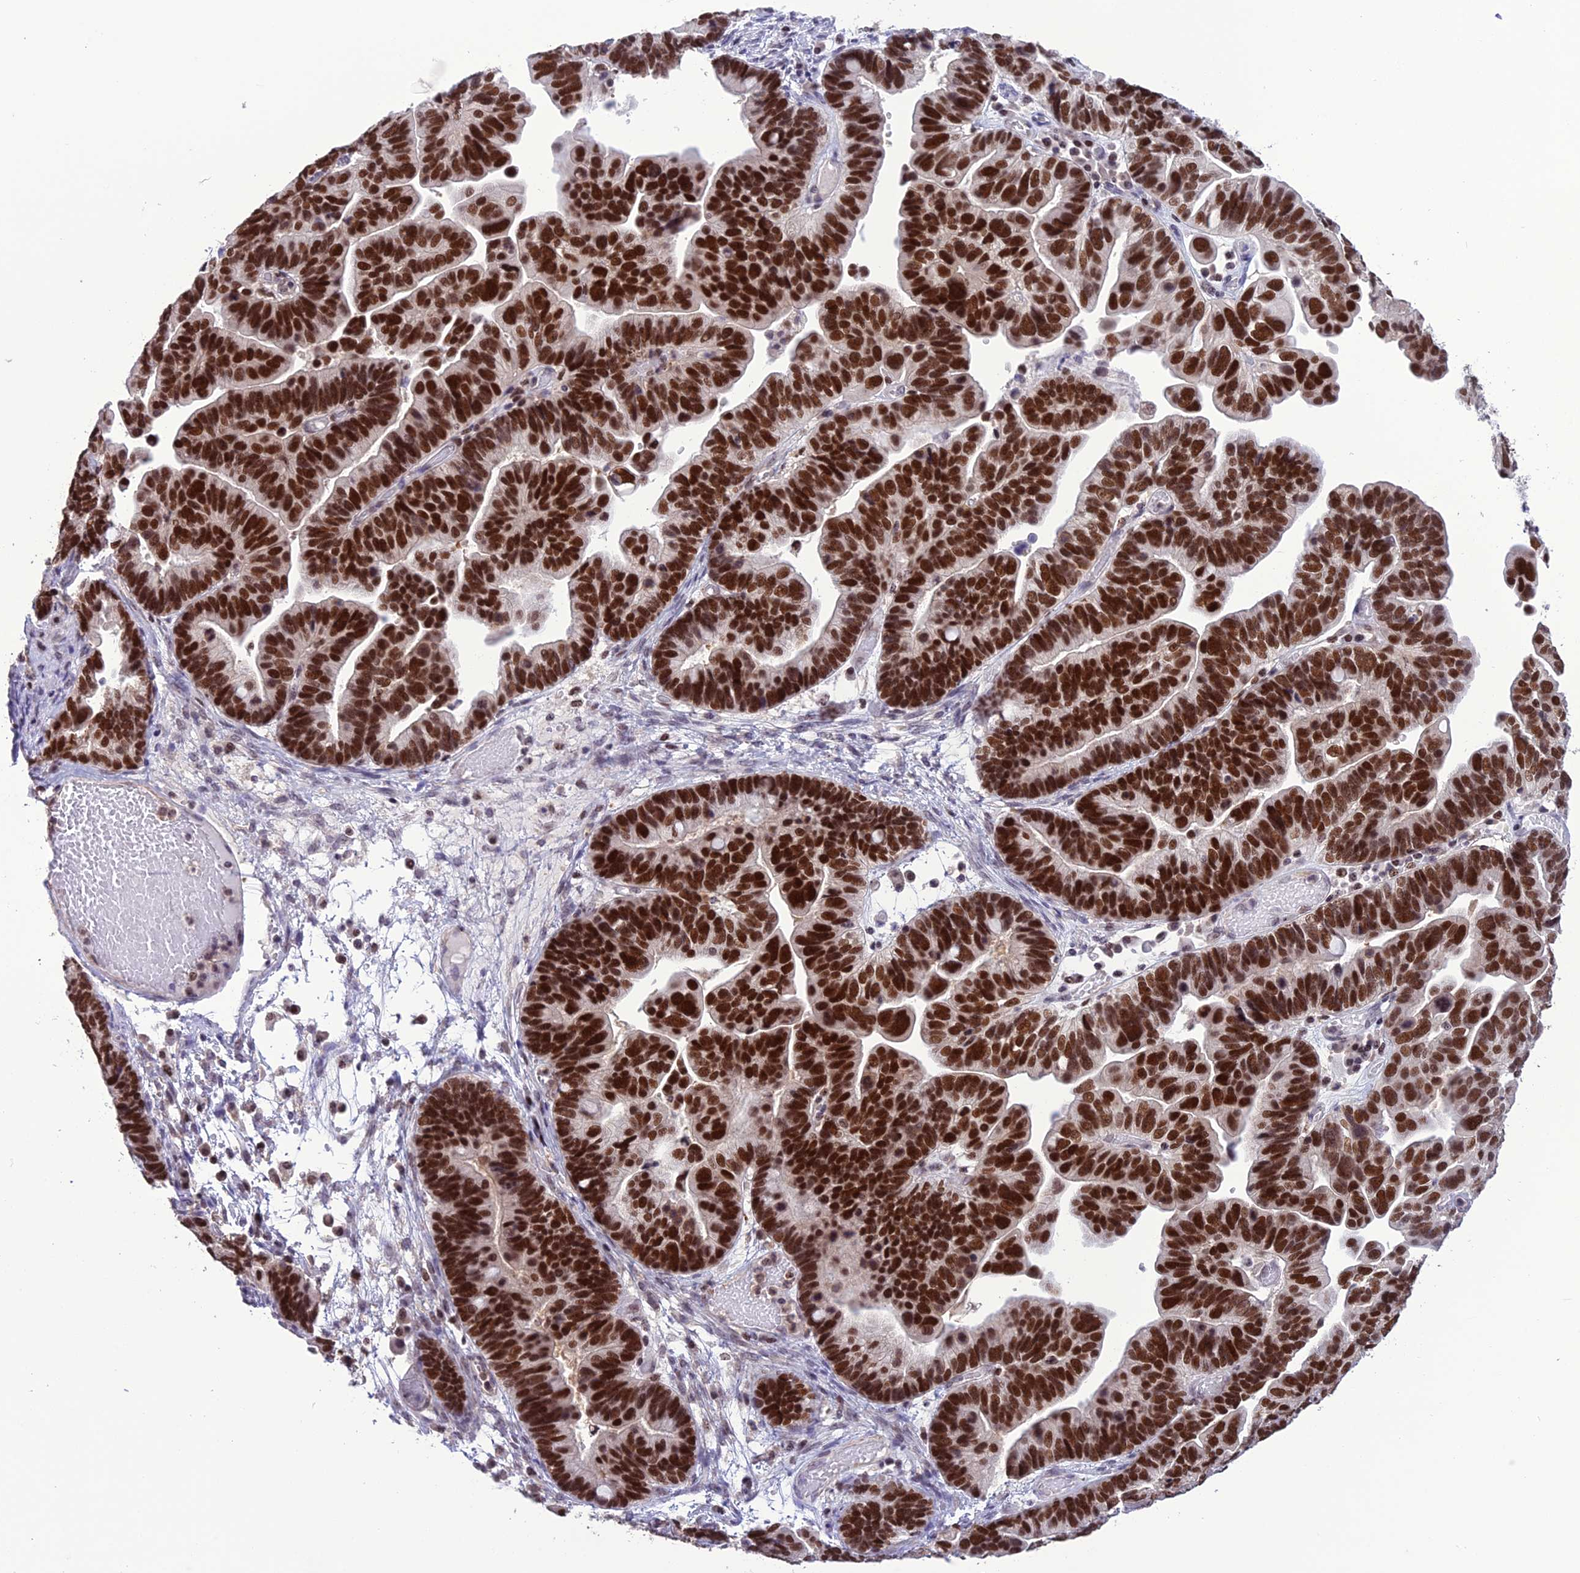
{"staining": {"intensity": "strong", "quantity": ">75%", "location": "nuclear"}, "tissue": "ovarian cancer", "cell_type": "Tumor cells", "image_type": "cancer", "snomed": [{"axis": "morphology", "description": "Cystadenocarcinoma, serous, NOS"}, {"axis": "topography", "description": "Ovary"}], "caption": "Tumor cells reveal strong nuclear staining in approximately >75% of cells in serous cystadenocarcinoma (ovarian).", "gene": "MIS12", "patient": {"sex": "female", "age": 56}}